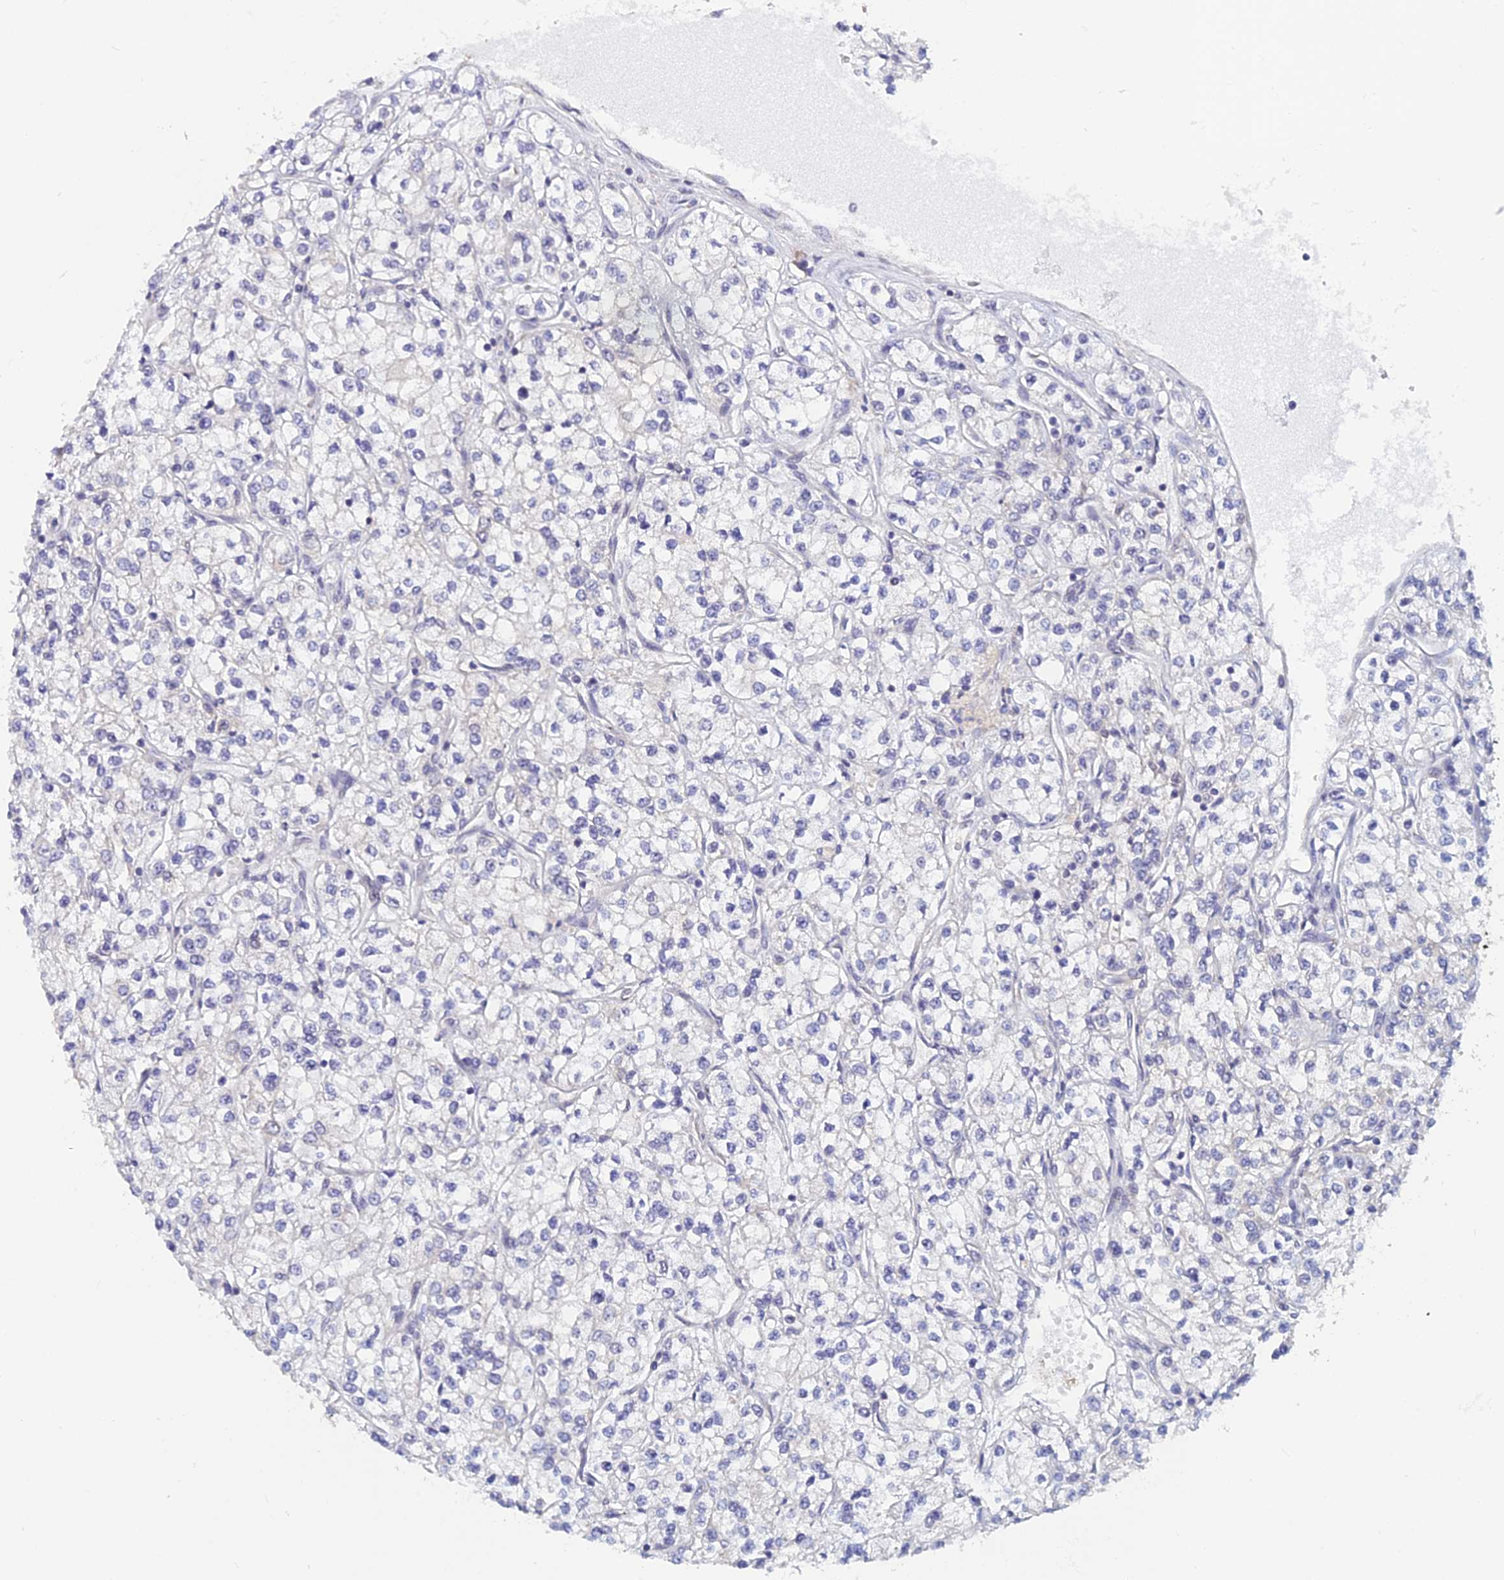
{"staining": {"intensity": "negative", "quantity": "none", "location": "none"}, "tissue": "renal cancer", "cell_type": "Tumor cells", "image_type": "cancer", "snomed": [{"axis": "morphology", "description": "Adenocarcinoma, NOS"}, {"axis": "topography", "description": "Kidney"}], "caption": "Immunohistochemistry histopathology image of neoplastic tissue: human adenocarcinoma (renal) stained with DAB (3,3'-diaminobenzidine) reveals no significant protein staining in tumor cells. Nuclei are stained in blue.", "gene": "SRA1", "patient": {"sex": "male", "age": 80}}